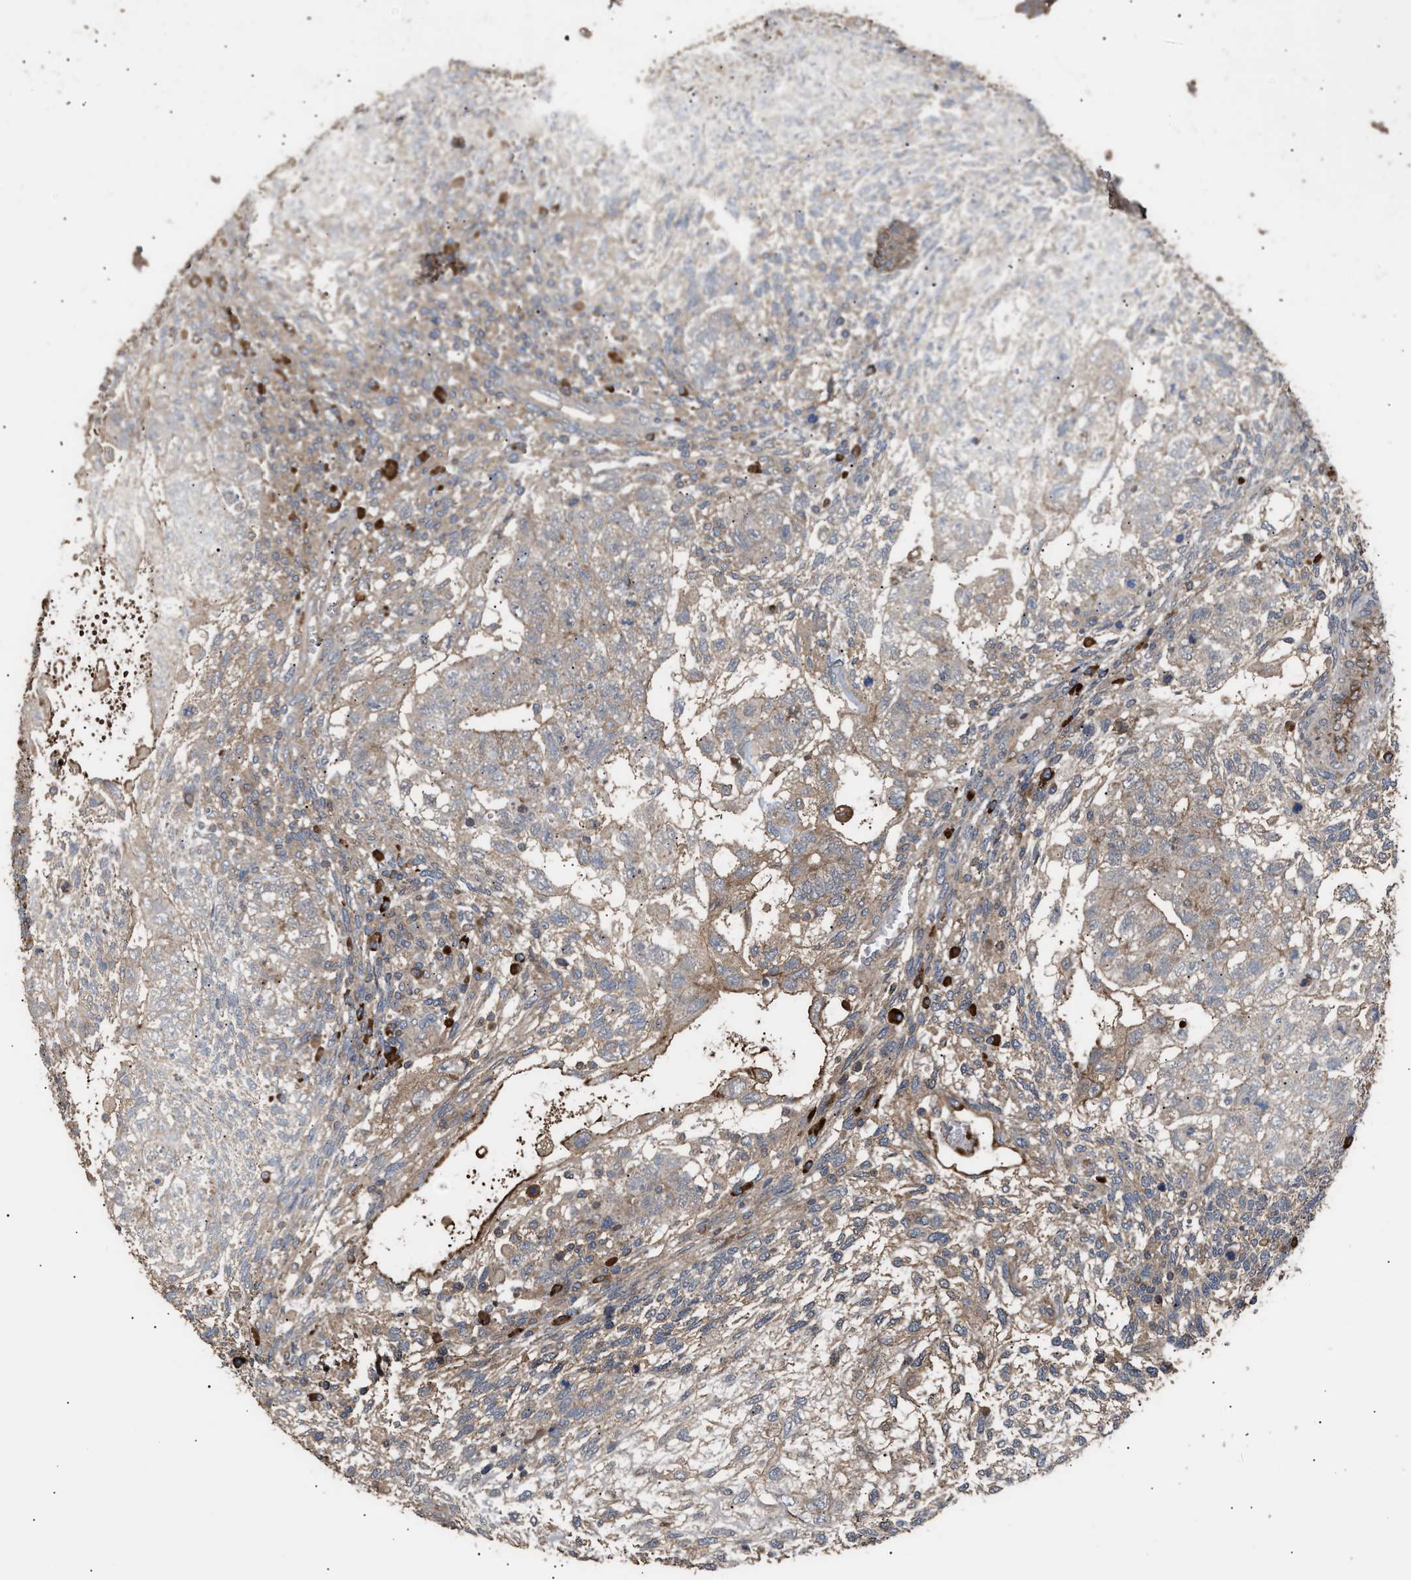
{"staining": {"intensity": "weak", "quantity": ">75%", "location": "cytoplasmic/membranous"}, "tissue": "testis cancer", "cell_type": "Tumor cells", "image_type": "cancer", "snomed": [{"axis": "morphology", "description": "Normal tissue, NOS"}, {"axis": "morphology", "description": "Carcinoma, Embryonal, NOS"}, {"axis": "topography", "description": "Testis"}], "caption": "Immunohistochemical staining of testis cancer (embryonal carcinoma) shows low levels of weak cytoplasmic/membranous protein positivity in about >75% of tumor cells.", "gene": "STAU1", "patient": {"sex": "male", "age": 36}}